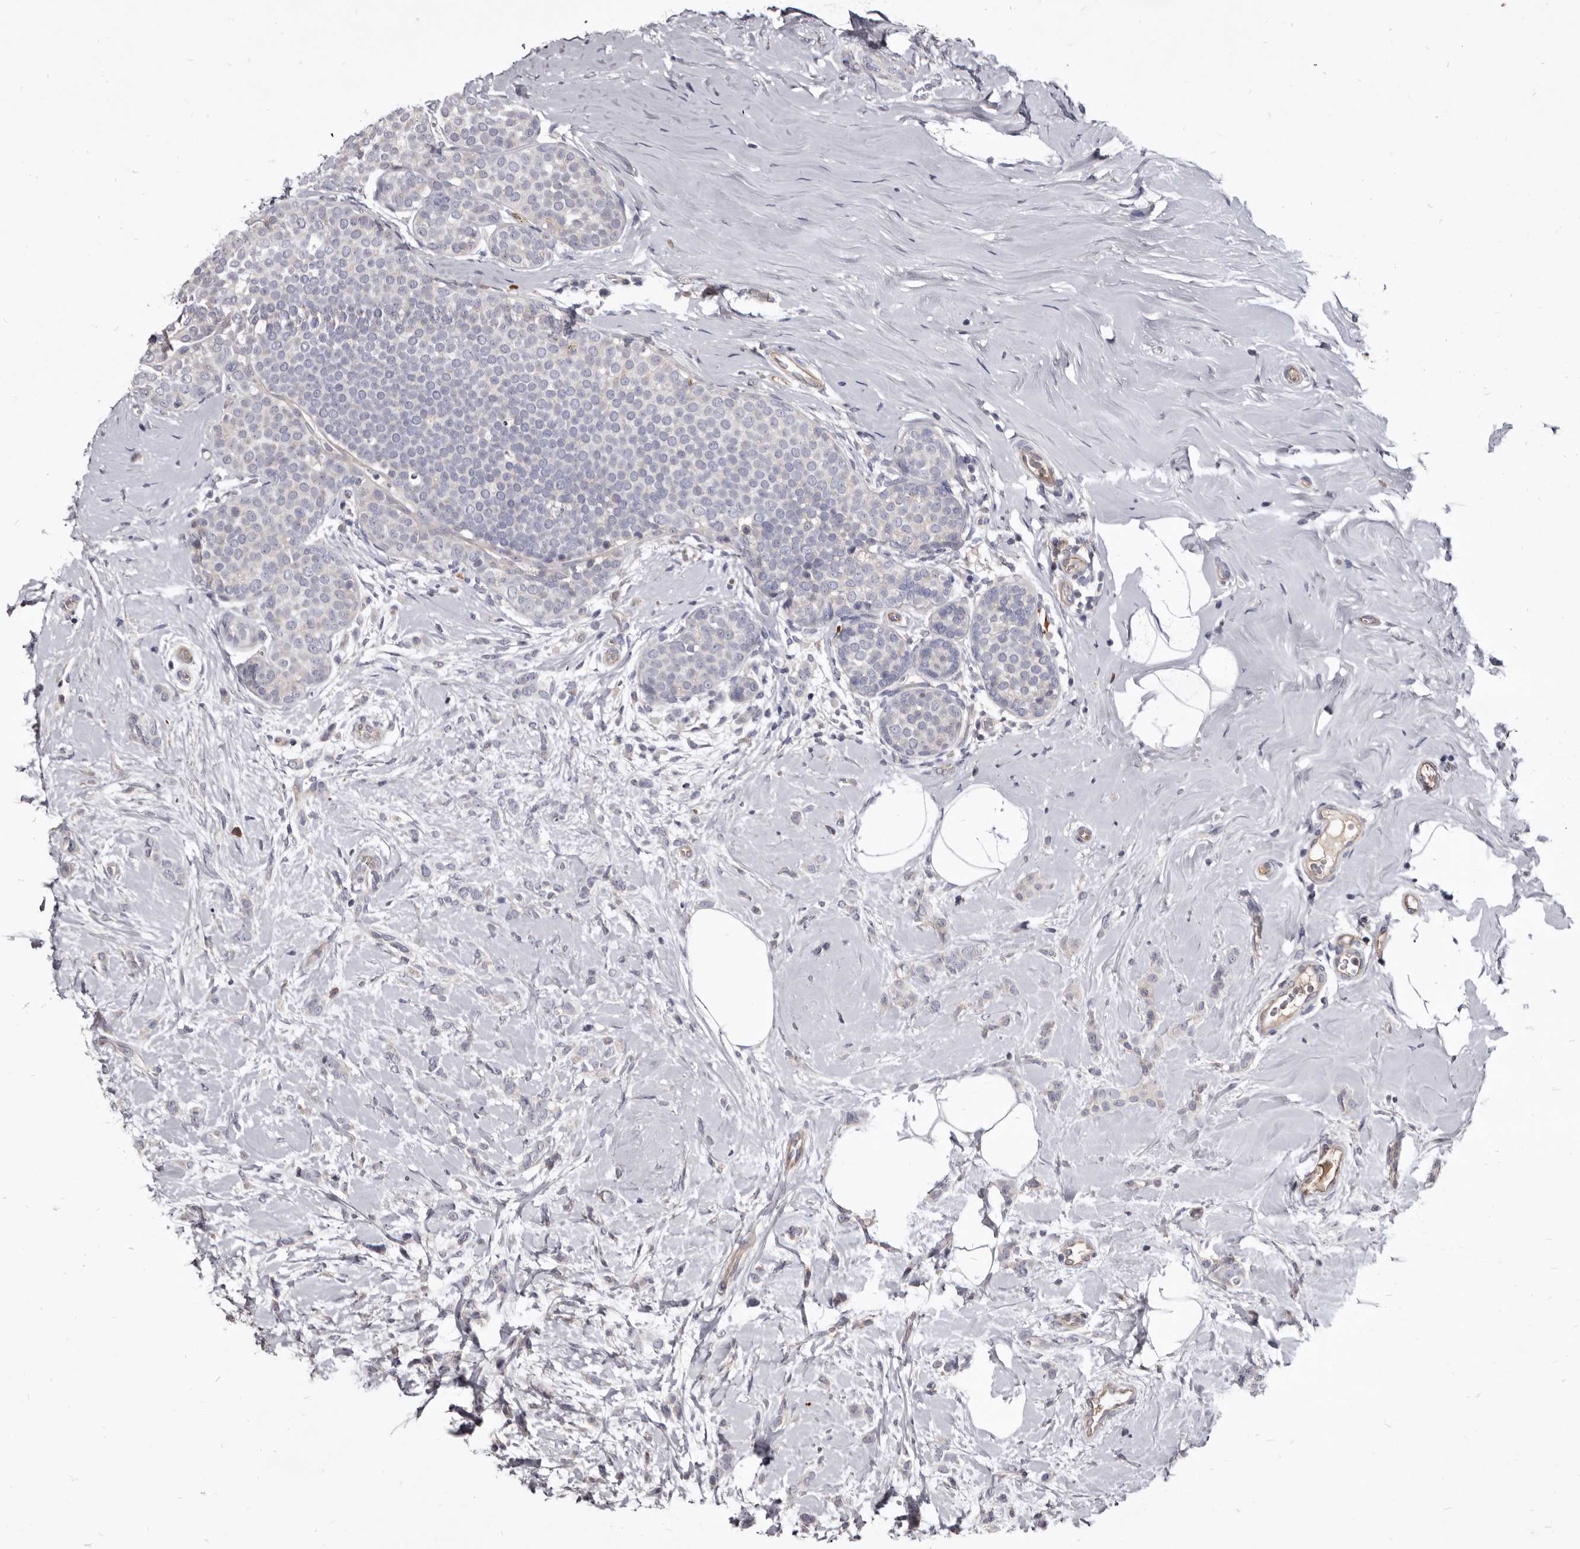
{"staining": {"intensity": "negative", "quantity": "none", "location": "none"}, "tissue": "breast cancer", "cell_type": "Tumor cells", "image_type": "cancer", "snomed": [{"axis": "morphology", "description": "Lobular carcinoma, in situ"}, {"axis": "morphology", "description": "Lobular carcinoma"}, {"axis": "topography", "description": "Breast"}], "caption": "An image of human breast lobular carcinoma in situ is negative for staining in tumor cells.", "gene": "FAS", "patient": {"sex": "female", "age": 41}}